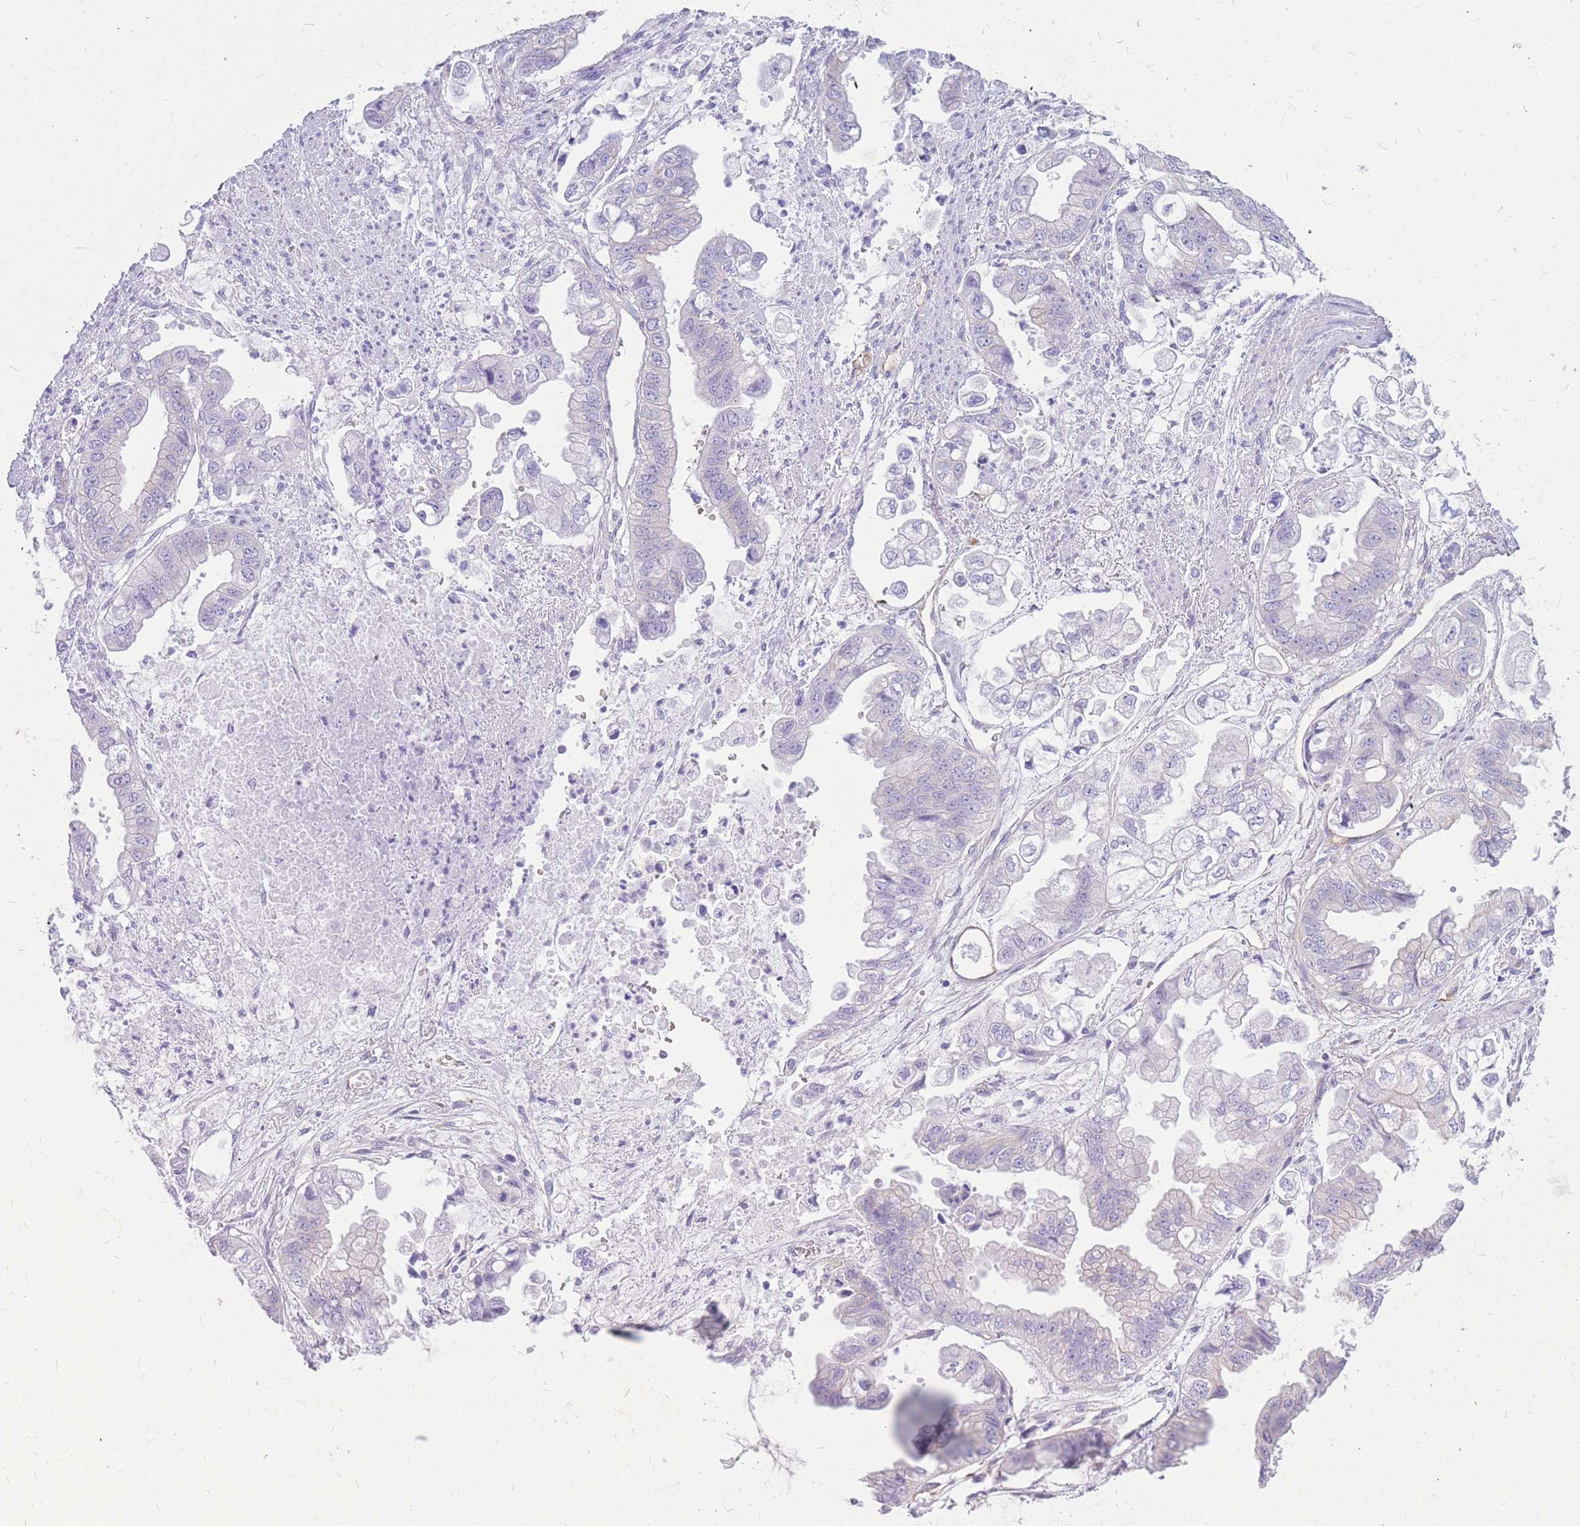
{"staining": {"intensity": "negative", "quantity": "none", "location": "none"}, "tissue": "stomach cancer", "cell_type": "Tumor cells", "image_type": "cancer", "snomed": [{"axis": "morphology", "description": "Adenocarcinoma, NOS"}, {"axis": "topography", "description": "Stomach"}], "caption": "There is no significant positivity in tumor cells of stomach adenocarcinoma.", "gene": "ADD2", "patient": {"sex": "male", "age": 62}}